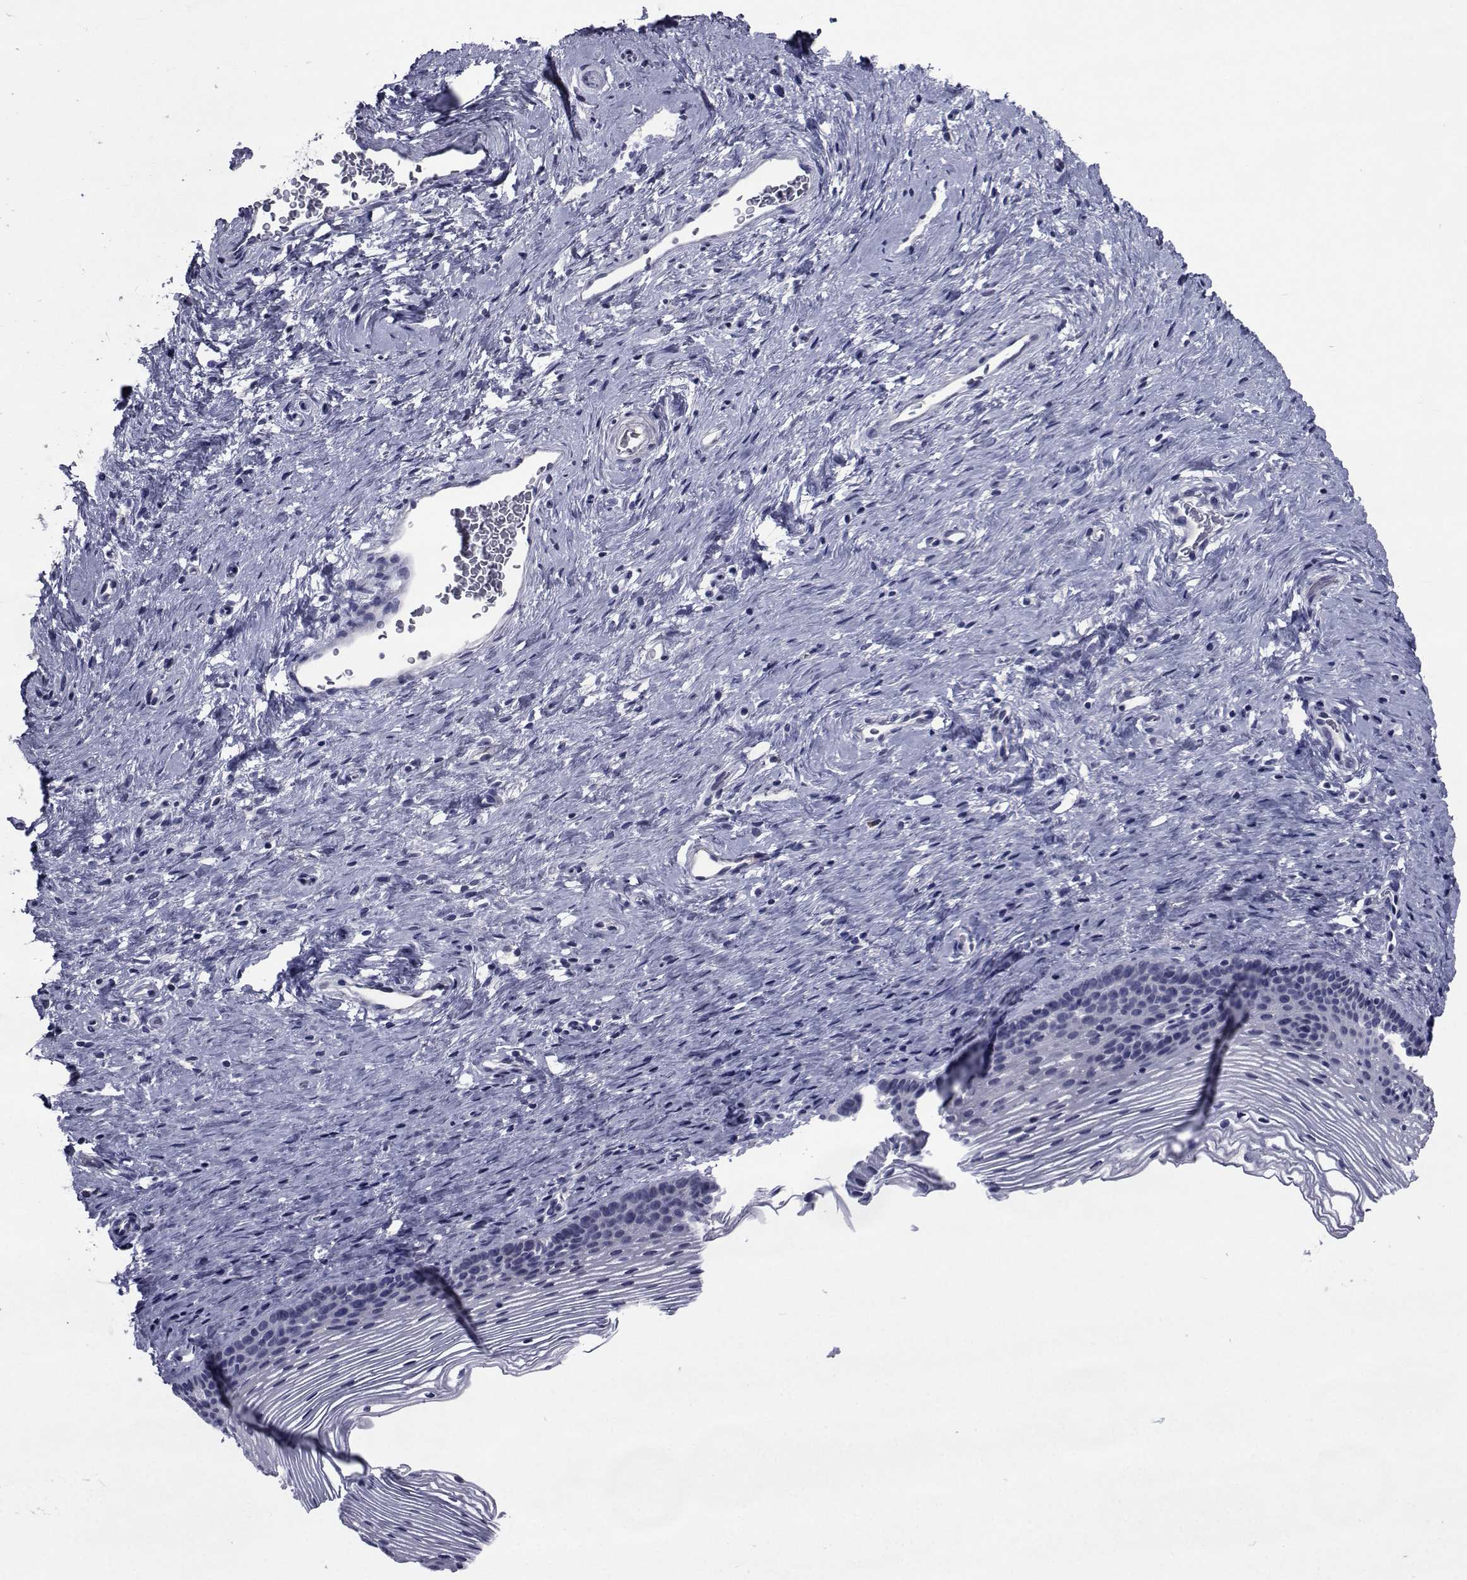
{"staining": {"intensity": "negative", "quantity": "none", "location": "none"}, "tissue": "cervix", "cell_type": "Glandular cells", "image_type": "normal", "snomed": [{"axis": "morphology", "description": "Normal tissue, NOS"}, {"axis": "topography", "description": "Cervix"}], "caption": "Immunohistochemistry (IHC) photomicrograph of normal human cervix stained for a protein (brown), which displays no positivity in glandular cells. (Brightfield microscopy of DAB immunohistochemistry (IHC) at high magnification).", "gene": "SEMA5B", "patient": {"sex": "female", "age": 39}}